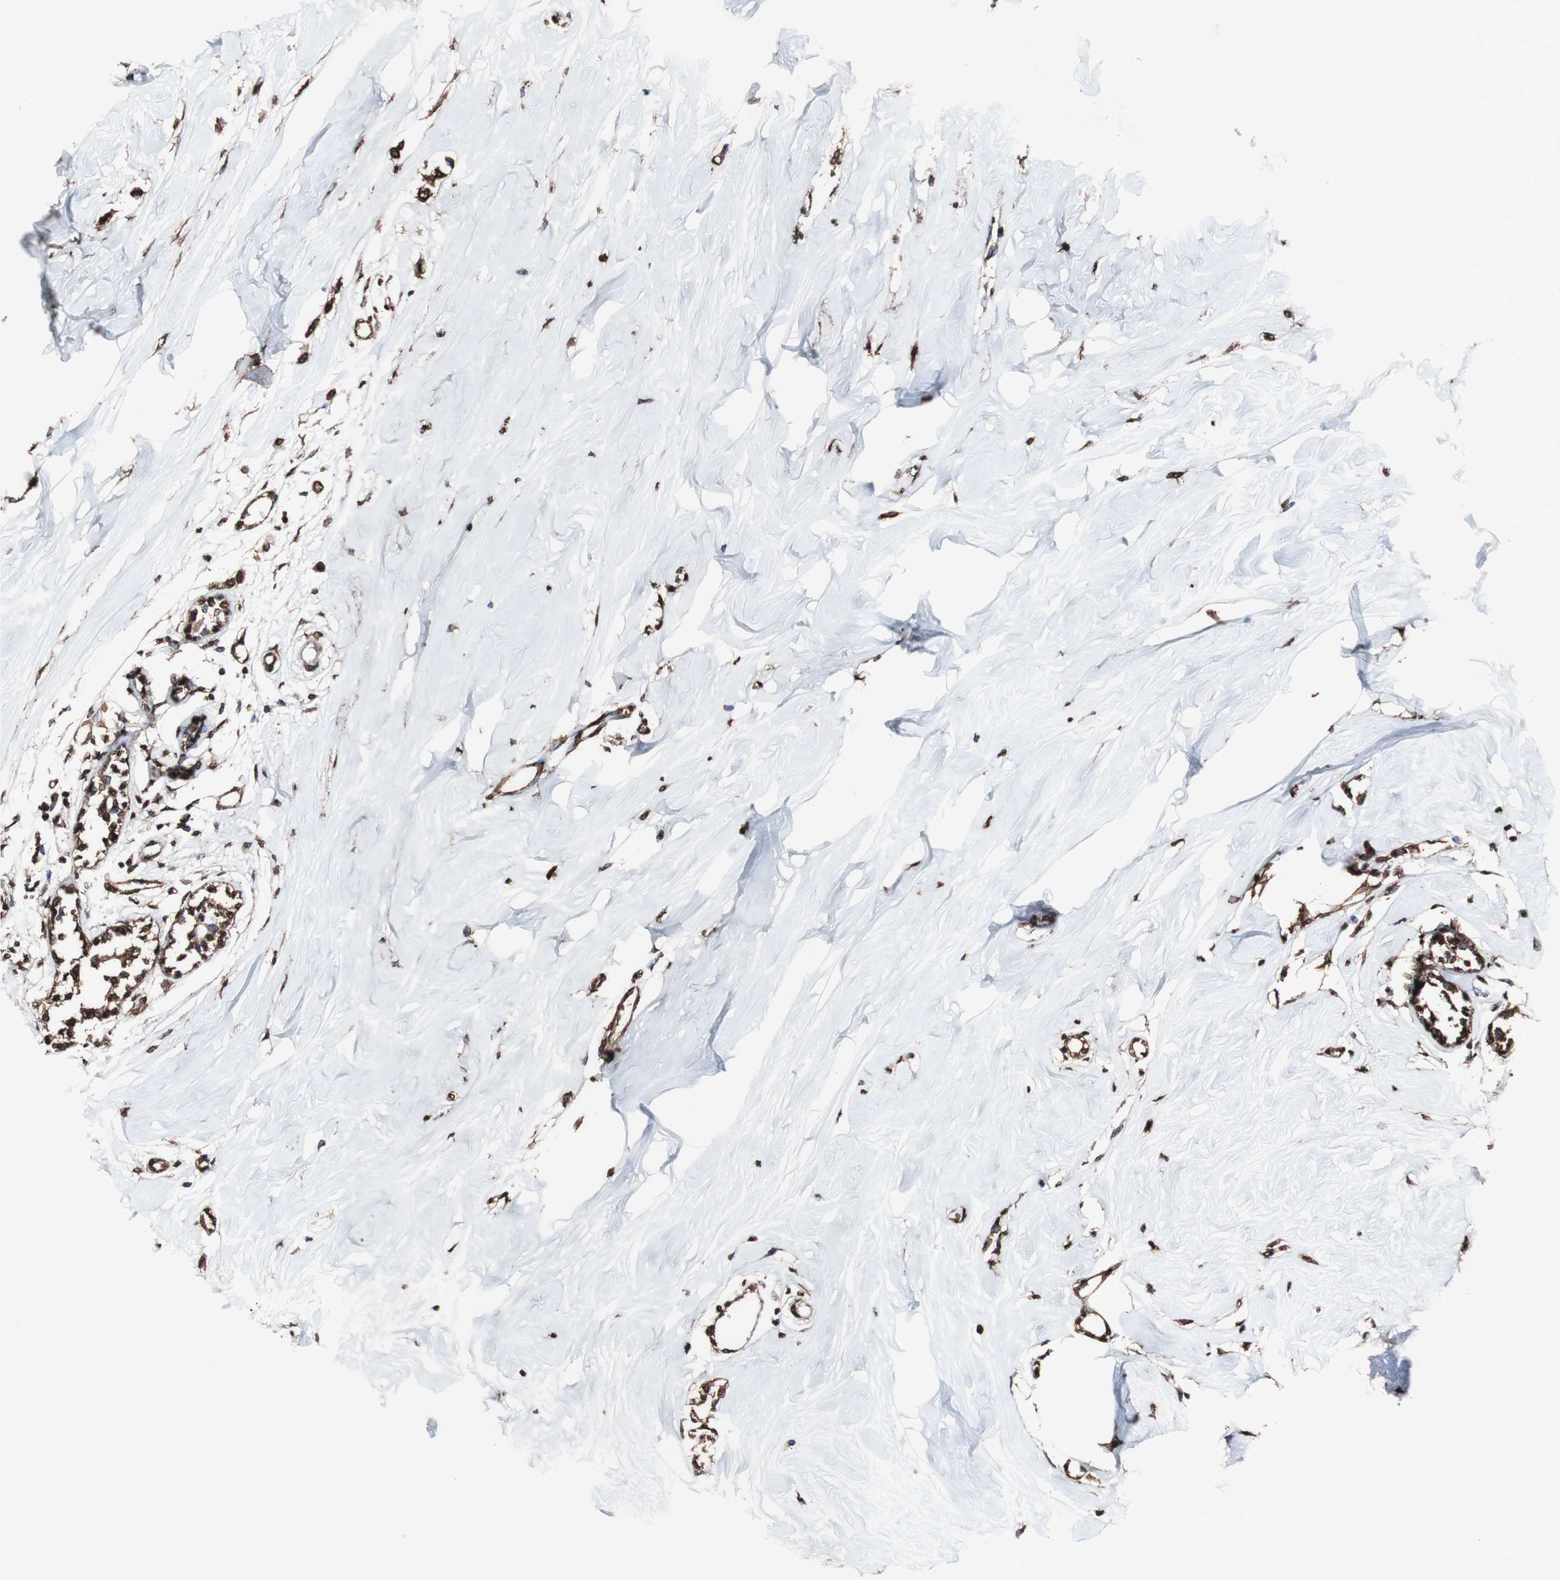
{"staining": {"intensity": "strong", "quantity": ">75%", "location": "cytoplasmic/membranous,nuclear"}, "tissue": "breast cancer", "cell_type": "Tumor cells", "image_type": "cancer", "snomed": [{"axis": "morphology", "description": "Lobular carcinoma"}, {"axis": "topography", "description": "Breast"}], "caption": "Approximately >75% of tumor cells in human lobular carcinoma (breast) reveal strong cytoplasmic/membranous and nuclear protein expression as visualized by brown immunohistochemical staining.", "gene": "PIDD1", "patient": {"sex": "female", "age": 51}}